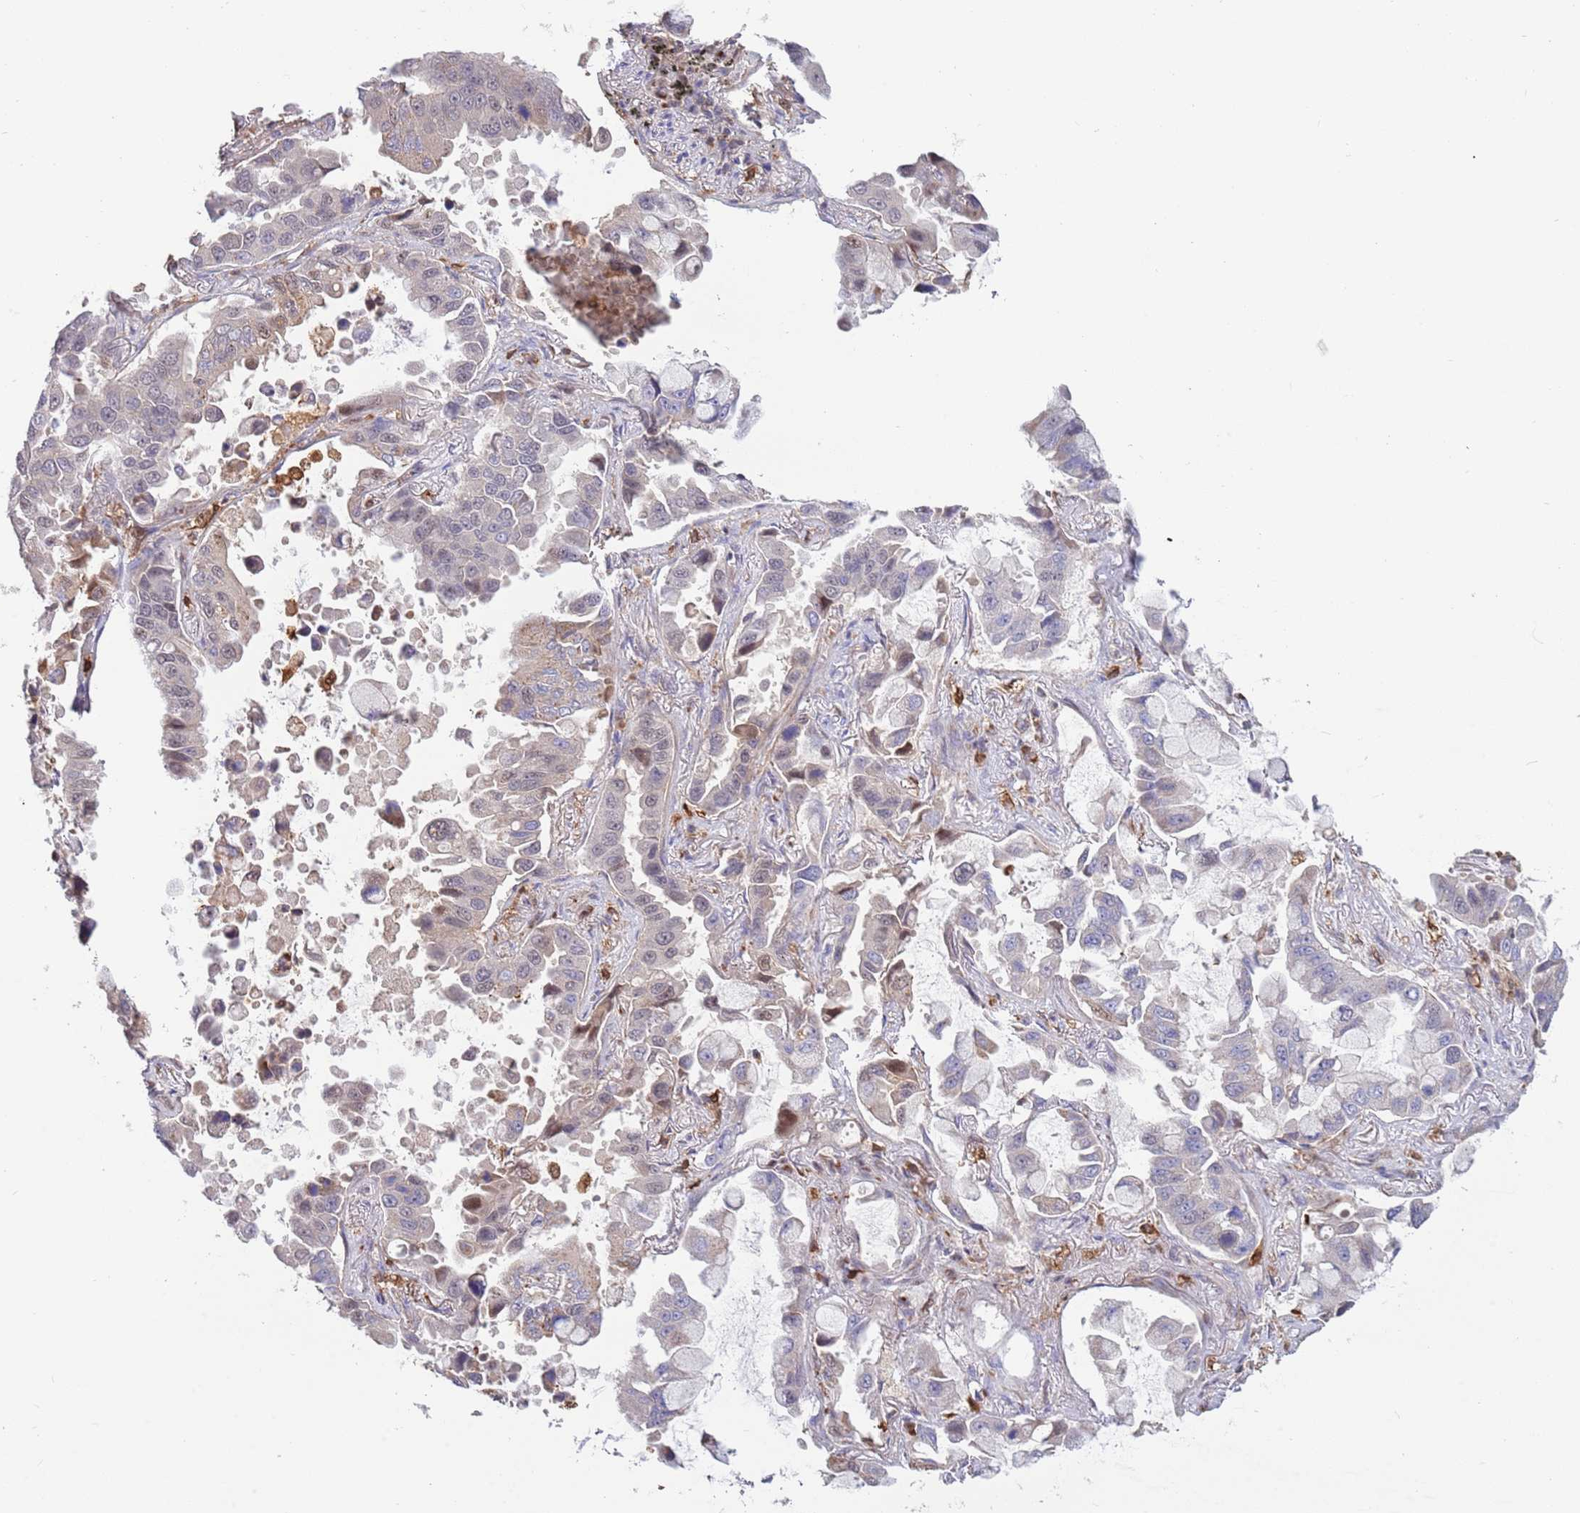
{"staining": {"intensity": "negative", "quantity": "none", "location": "none"}, "tissue": "lung cancer", "cell_type": "Tumor cells", "image_type": "cancer", "snomed": [{"axis": "morphology", "description": "Adenocarcinoma, NOS"}, {"axis": "topography", "description": "Lung"}], "caption": "Human lung adenocarcinoma stained for a protein using IHC exhibits no positivity in tumor cells.", "gene": "CCNJL", "patient": {"sex": "male", "age": 64}}